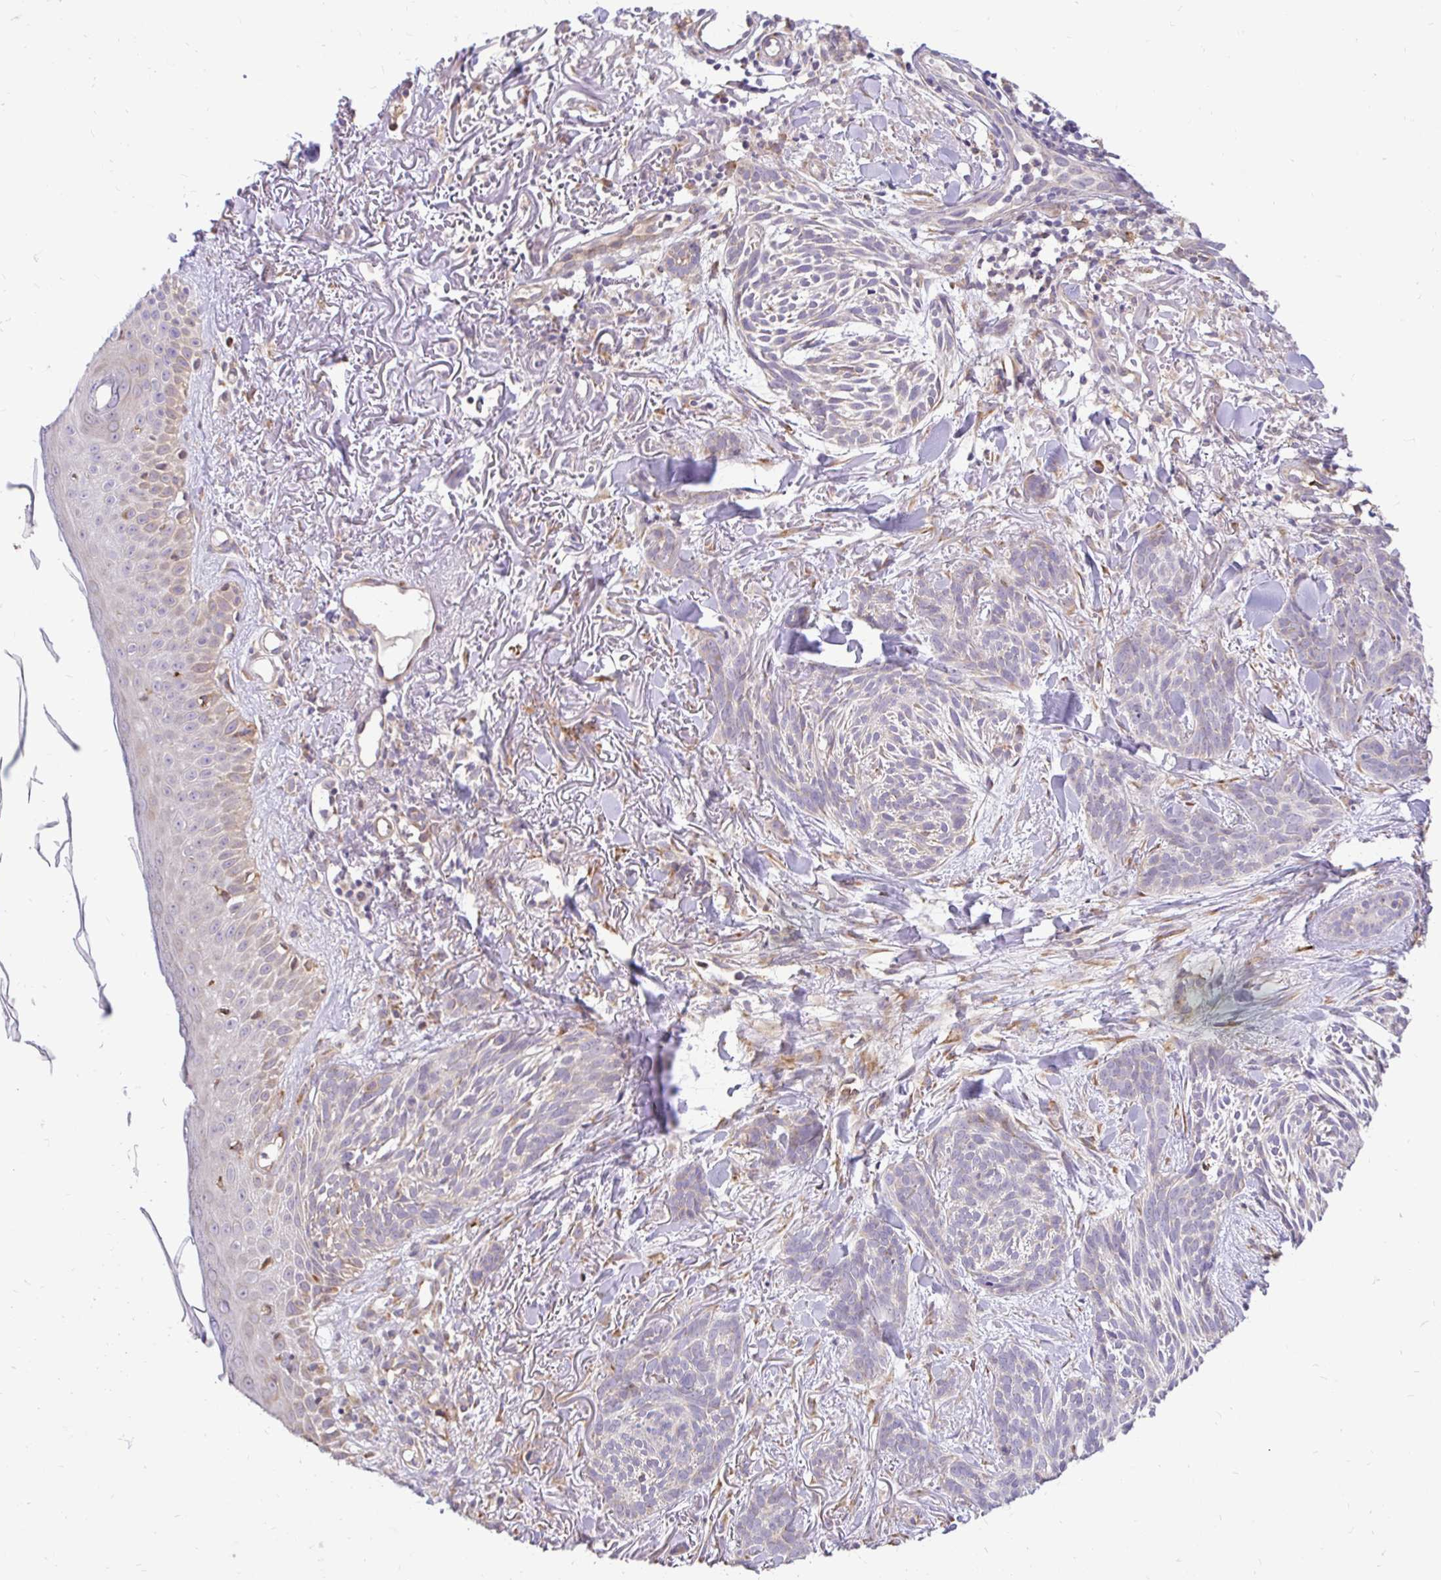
{"staining": {"intensity": "negative", "quantity": "none", "location": "none"}, "tissue": "skin cancer", "cell_type": "Tumor cells", "image_type": "cancer", "snomed": [{"axis": "morphology", "description": "Basal cell carcinoma"}, {"axis": "topography", "description": "Skin"}], "caption": "DAB immunohistochemical staining of human skin basal cell carcinoma exhibits no significant expression in tumor cells.", "gene": "NAALAD2", "patient": {"sex": "female", "age": 78}}